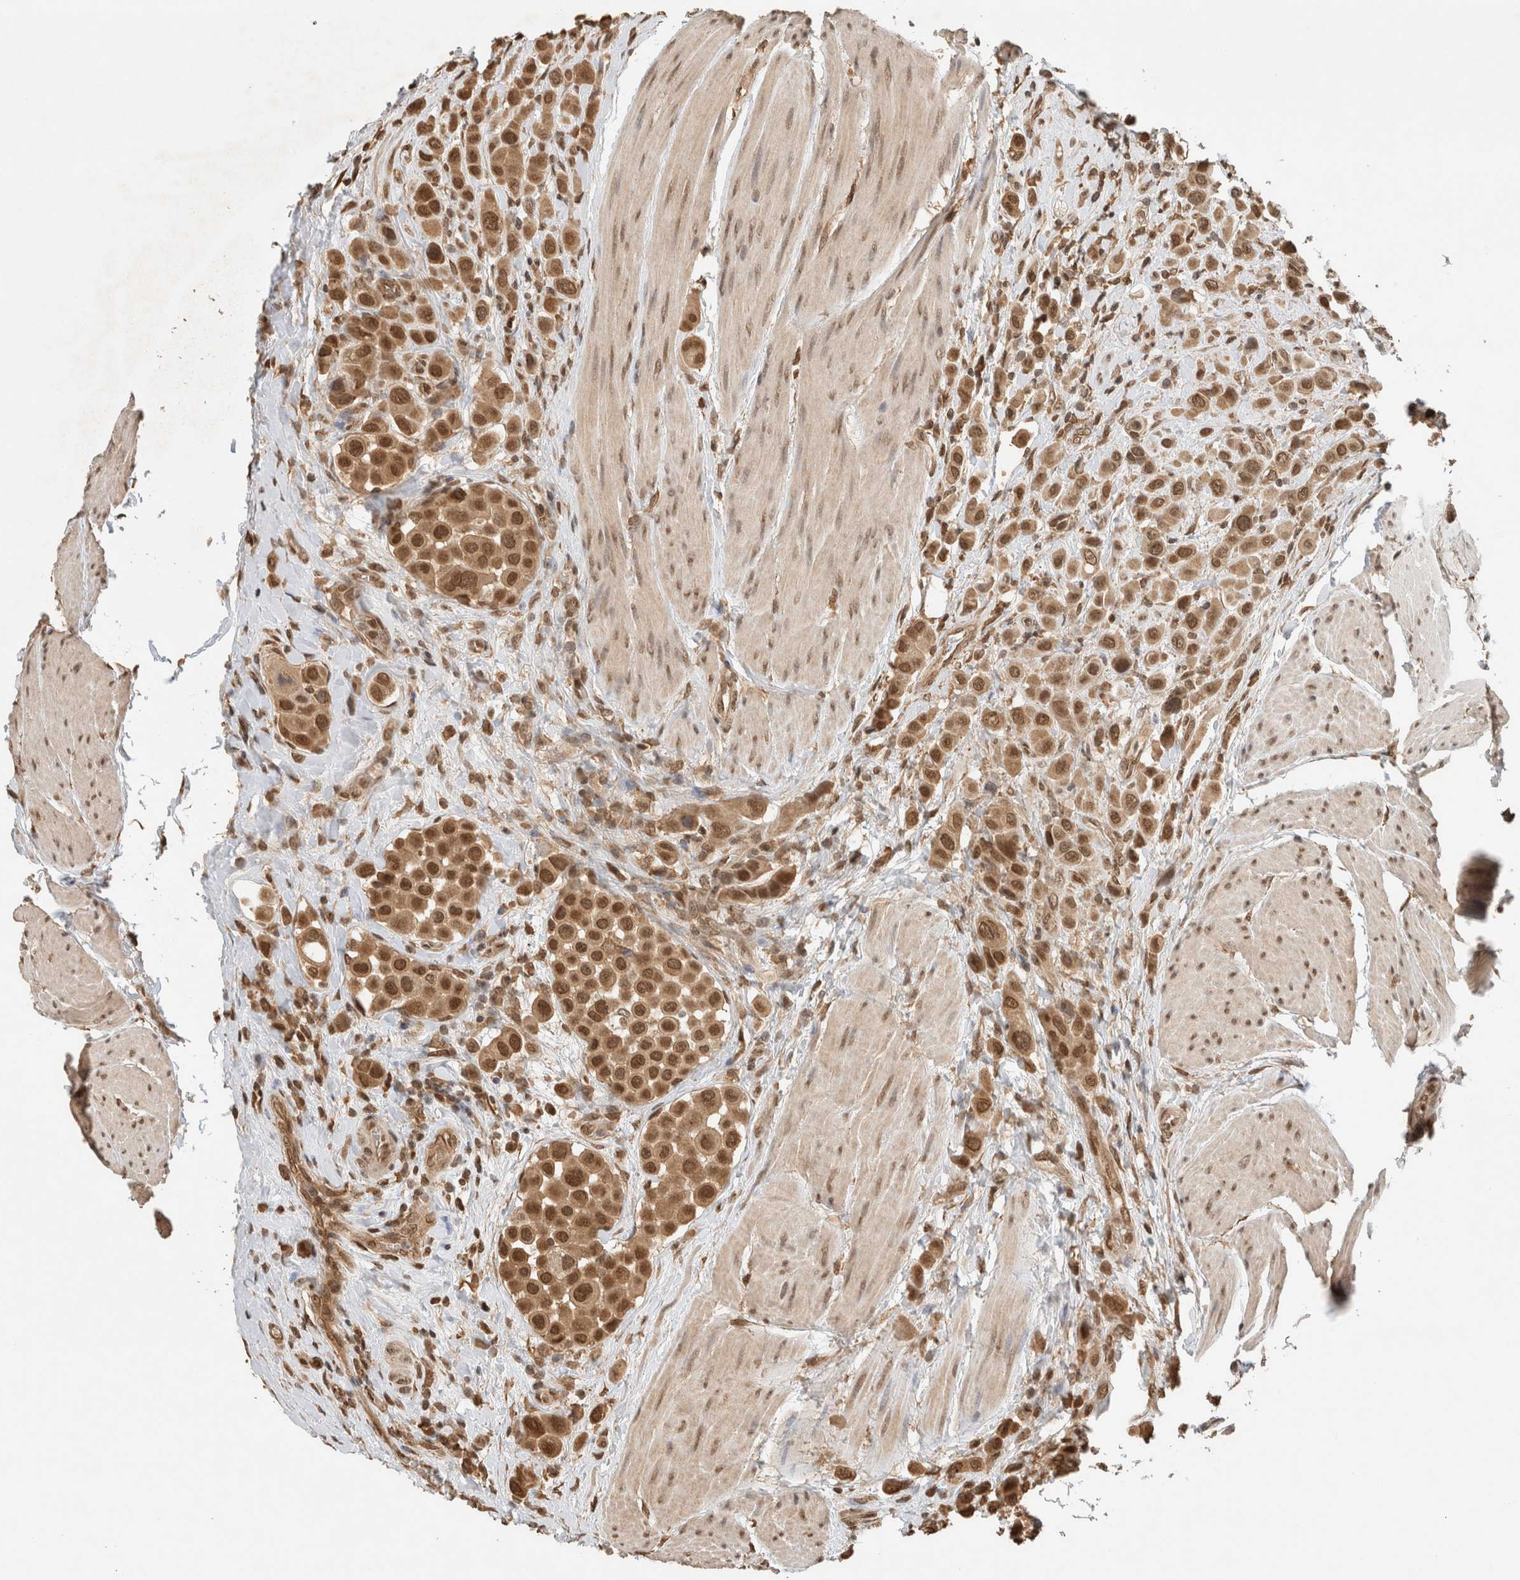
{"staining": {"intensity": "moderate", "quantity": ">75%", "location": "cytoplasmic/membranous,nuclear"}, "tissue": "urothelial cancer", "cell_type": "Tumor cells", "image_type": "cancer", "snomed": [{"axis": "morphology", "description": "Urothelial carcinoma, High grade"}, {"axis": "topography", "description": "Urinary bladder"}], "caption": "IHC image of neoplastic tissue: urothelial cancer stained using IHC demonstrates medium levels of moderate protein expression localized specifically in the cytoplasmic/membranous and nuclear of tumor cells, appearing as a cytoplasmic/membranous and nuclear brown color.", "gene": "C1orf21", "patient": {"sex": "male", "age": 50}}